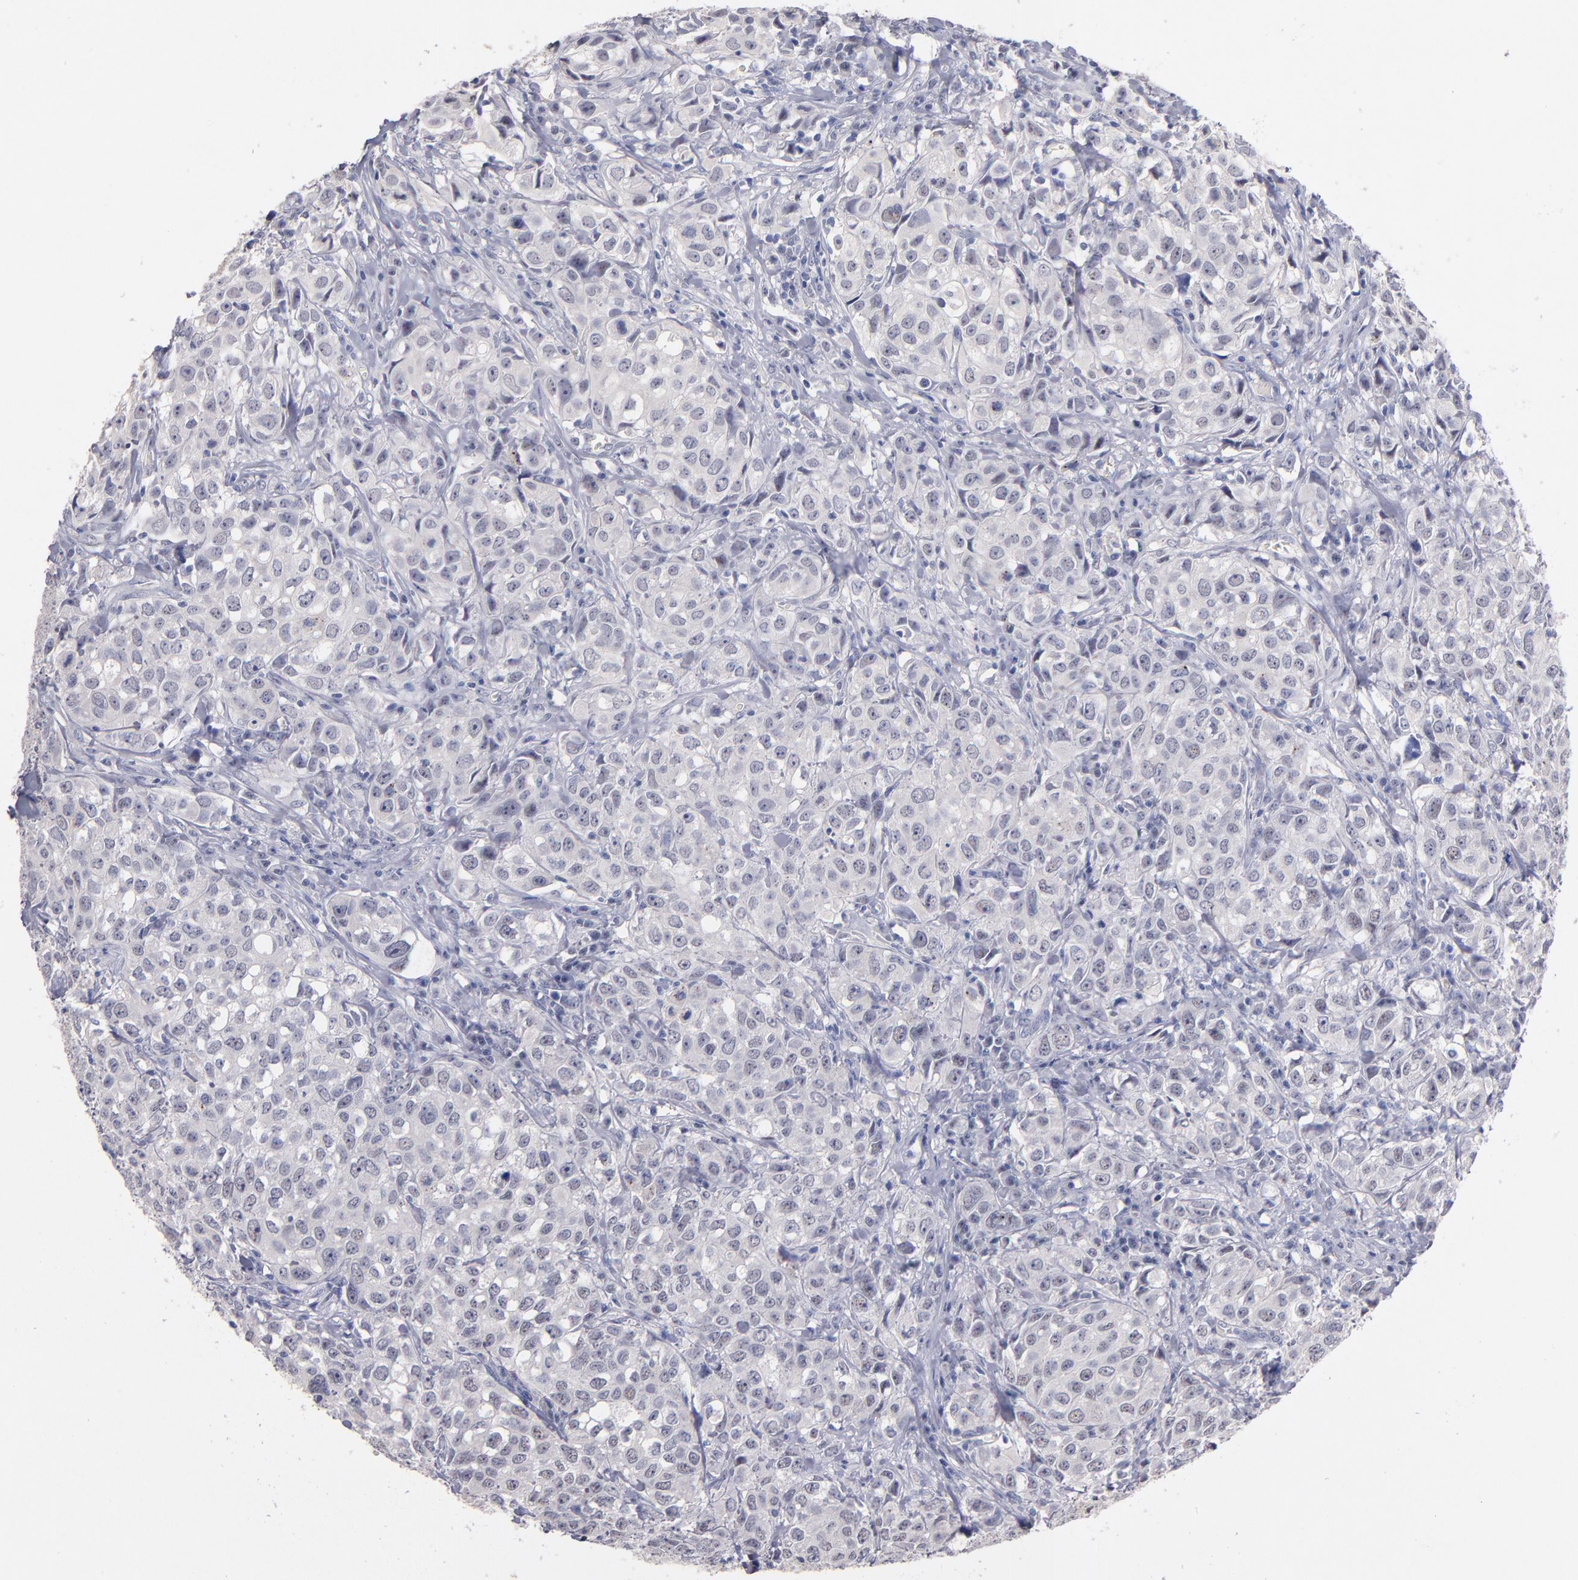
{"staining": {"intensity": "weak", "quantity": "<25%", "location": "nuclear"}, "tissue": "urothelial cancer", "cell_type": "Tumor cells", "image_type": "cancer", "snomed": [{"axis": "morphology", "description": "Urothelial carcinoma, High grade"}, {"axis": "topography", "description": "Urinary bladder"}], "caption": "The image demonstrates no staining of tumor cells in urothelial carcinoma (high-grade). (Immunohistochemistry (ihc), brightfield microscopy, high magnification).", "gene": "RAF1", "patient": {"sex": "female", "age": 75}}